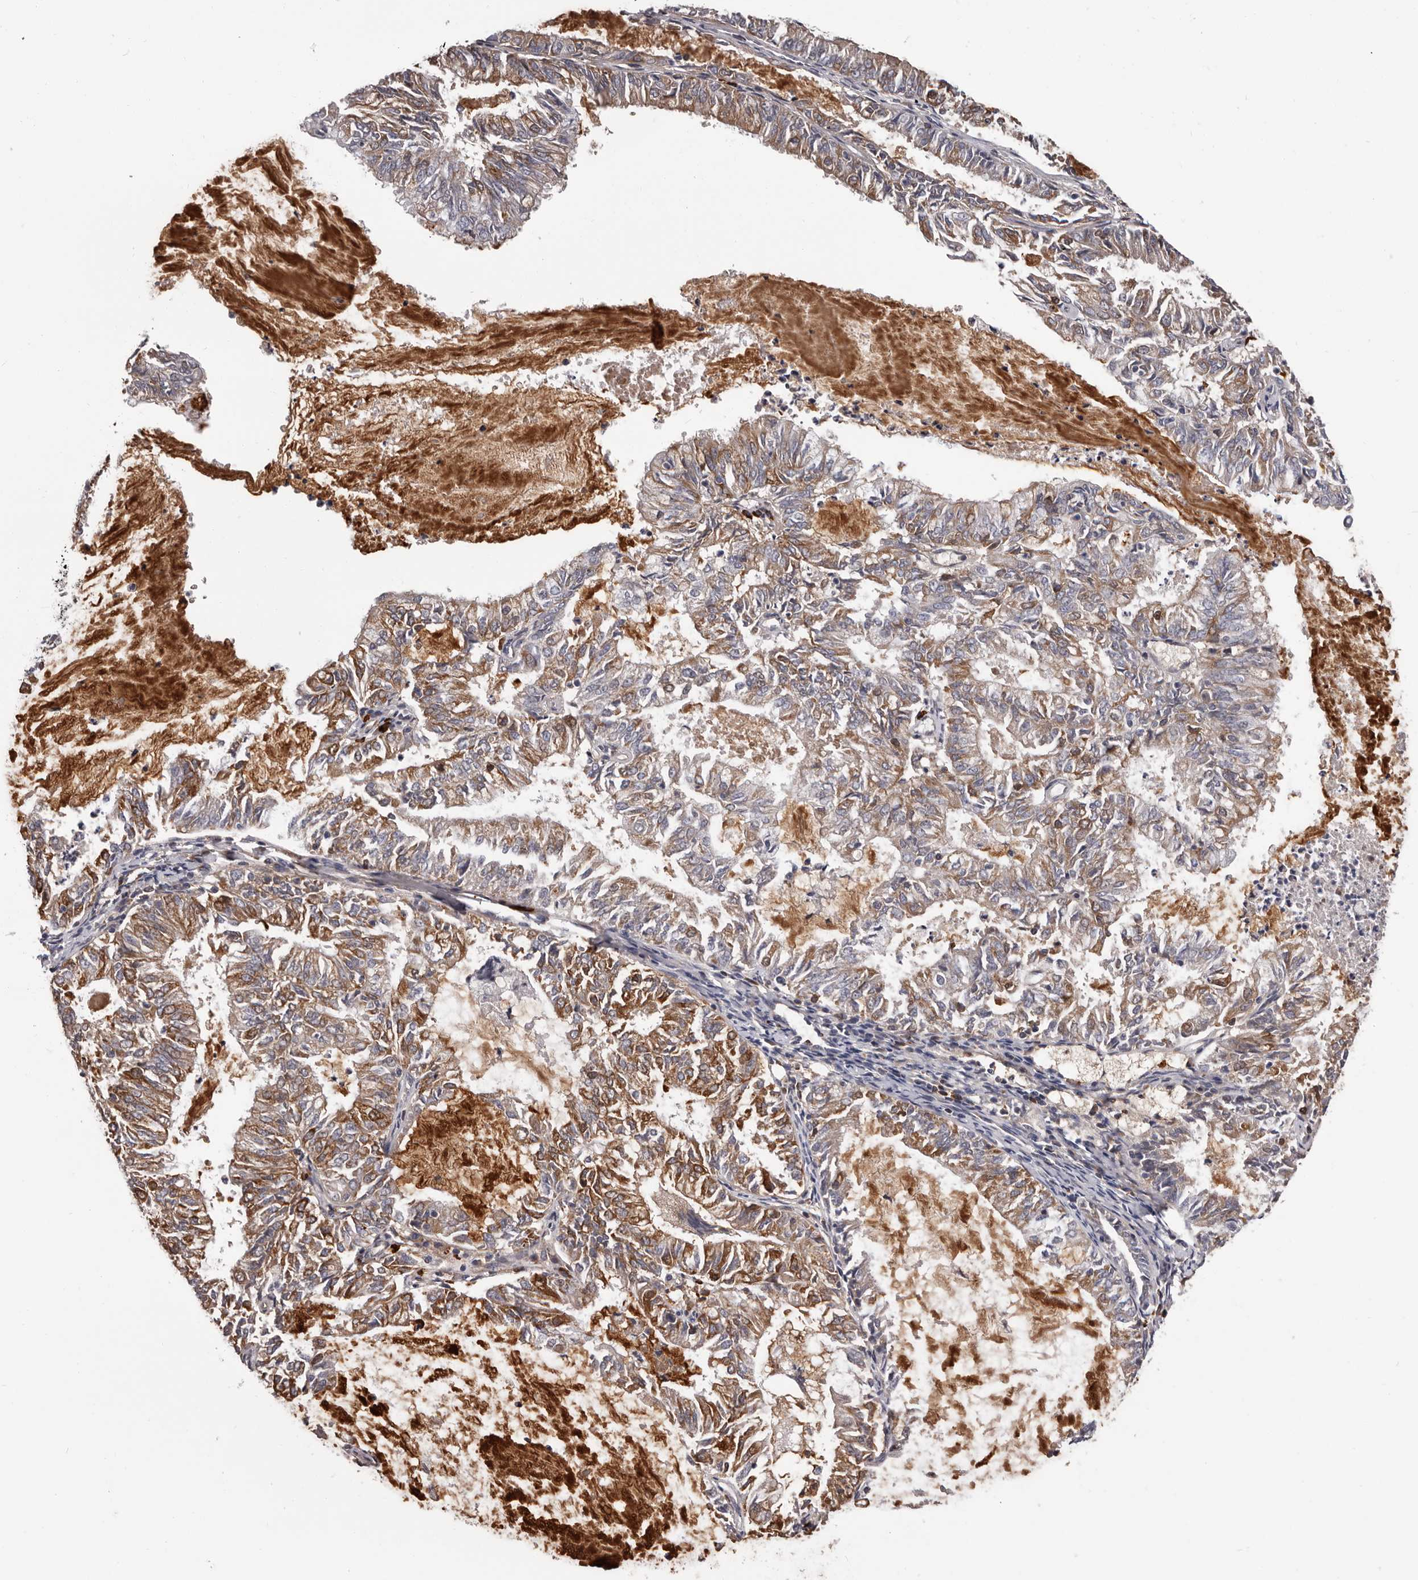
{"staining": {"intensity": "moderate", "quantity": "25%-75%", "location": "cytoplasmic/membranous"}, "tissue": "endometrial cancer", "cell_type": "Tumor cells", "image_type": "cancer", "snomed": [{"axis": "morphology", "description": "Adenocarcinoma, NOS"}, {"axis": "topography", "description": "Endometrium"}], "caption": "This micrograph demonstrates endometrial cancer stained with immunohistochemistry (IHC) to label a protein in brown. The cytoplasmic/membranous of tumor cells show moderate positivity for the protein. Nuclei are counter-stained blue.", "gene": "MED8", "patient": {"sex": "female", "age": 57}}